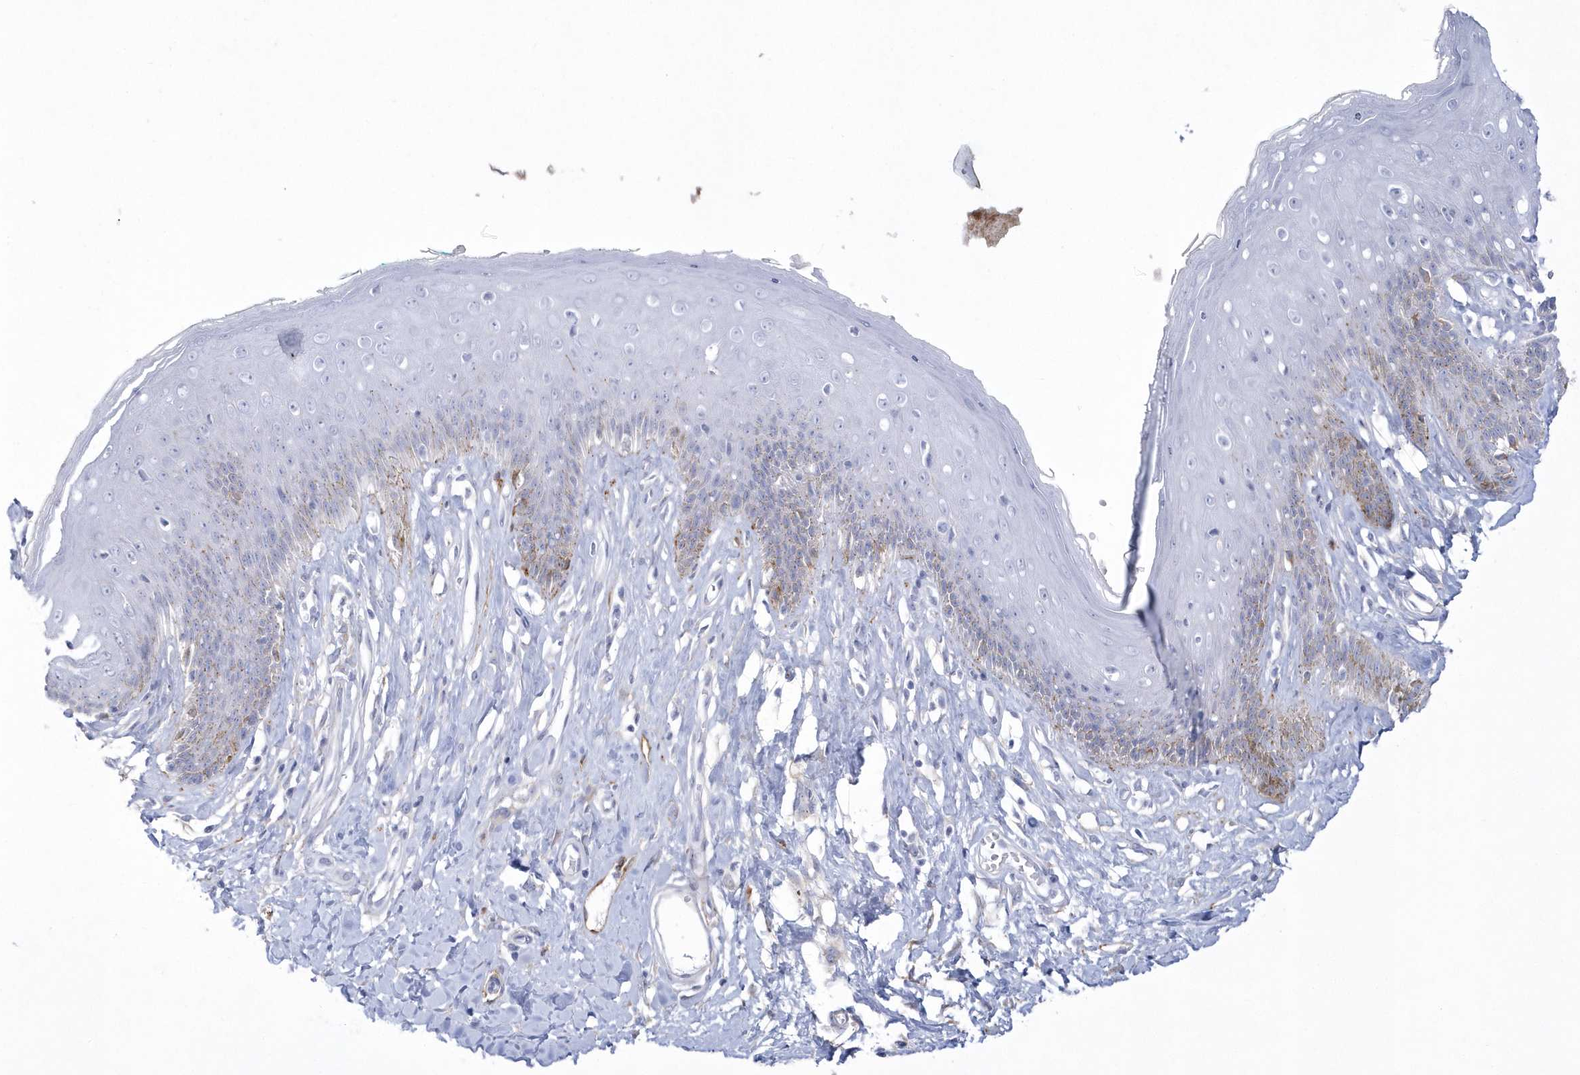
{"staining": {"intensity": "moderate", "quantity": "<25%", "location": "cytoplasmic/membranous"}, "tissue": "skin", "cell_type": "Epidermal cells", "image_type": "normal", "snomed": [{"axis": "morphology", "description": "Normal tissue, NOS"}, {"axis": "morphology", "description": "Squamous cell carcinoma, NOS"}, {"axis": "topography", "description": "Vulva"}], "caption": "About <25% of epidermal cells in benign skin exhibit moderate cytoplasmic/membranous protein staining as visualized by brown immunohistochemical staining.", "gene": "WDR27", "patient": {"sex": "female", "age": 85}}